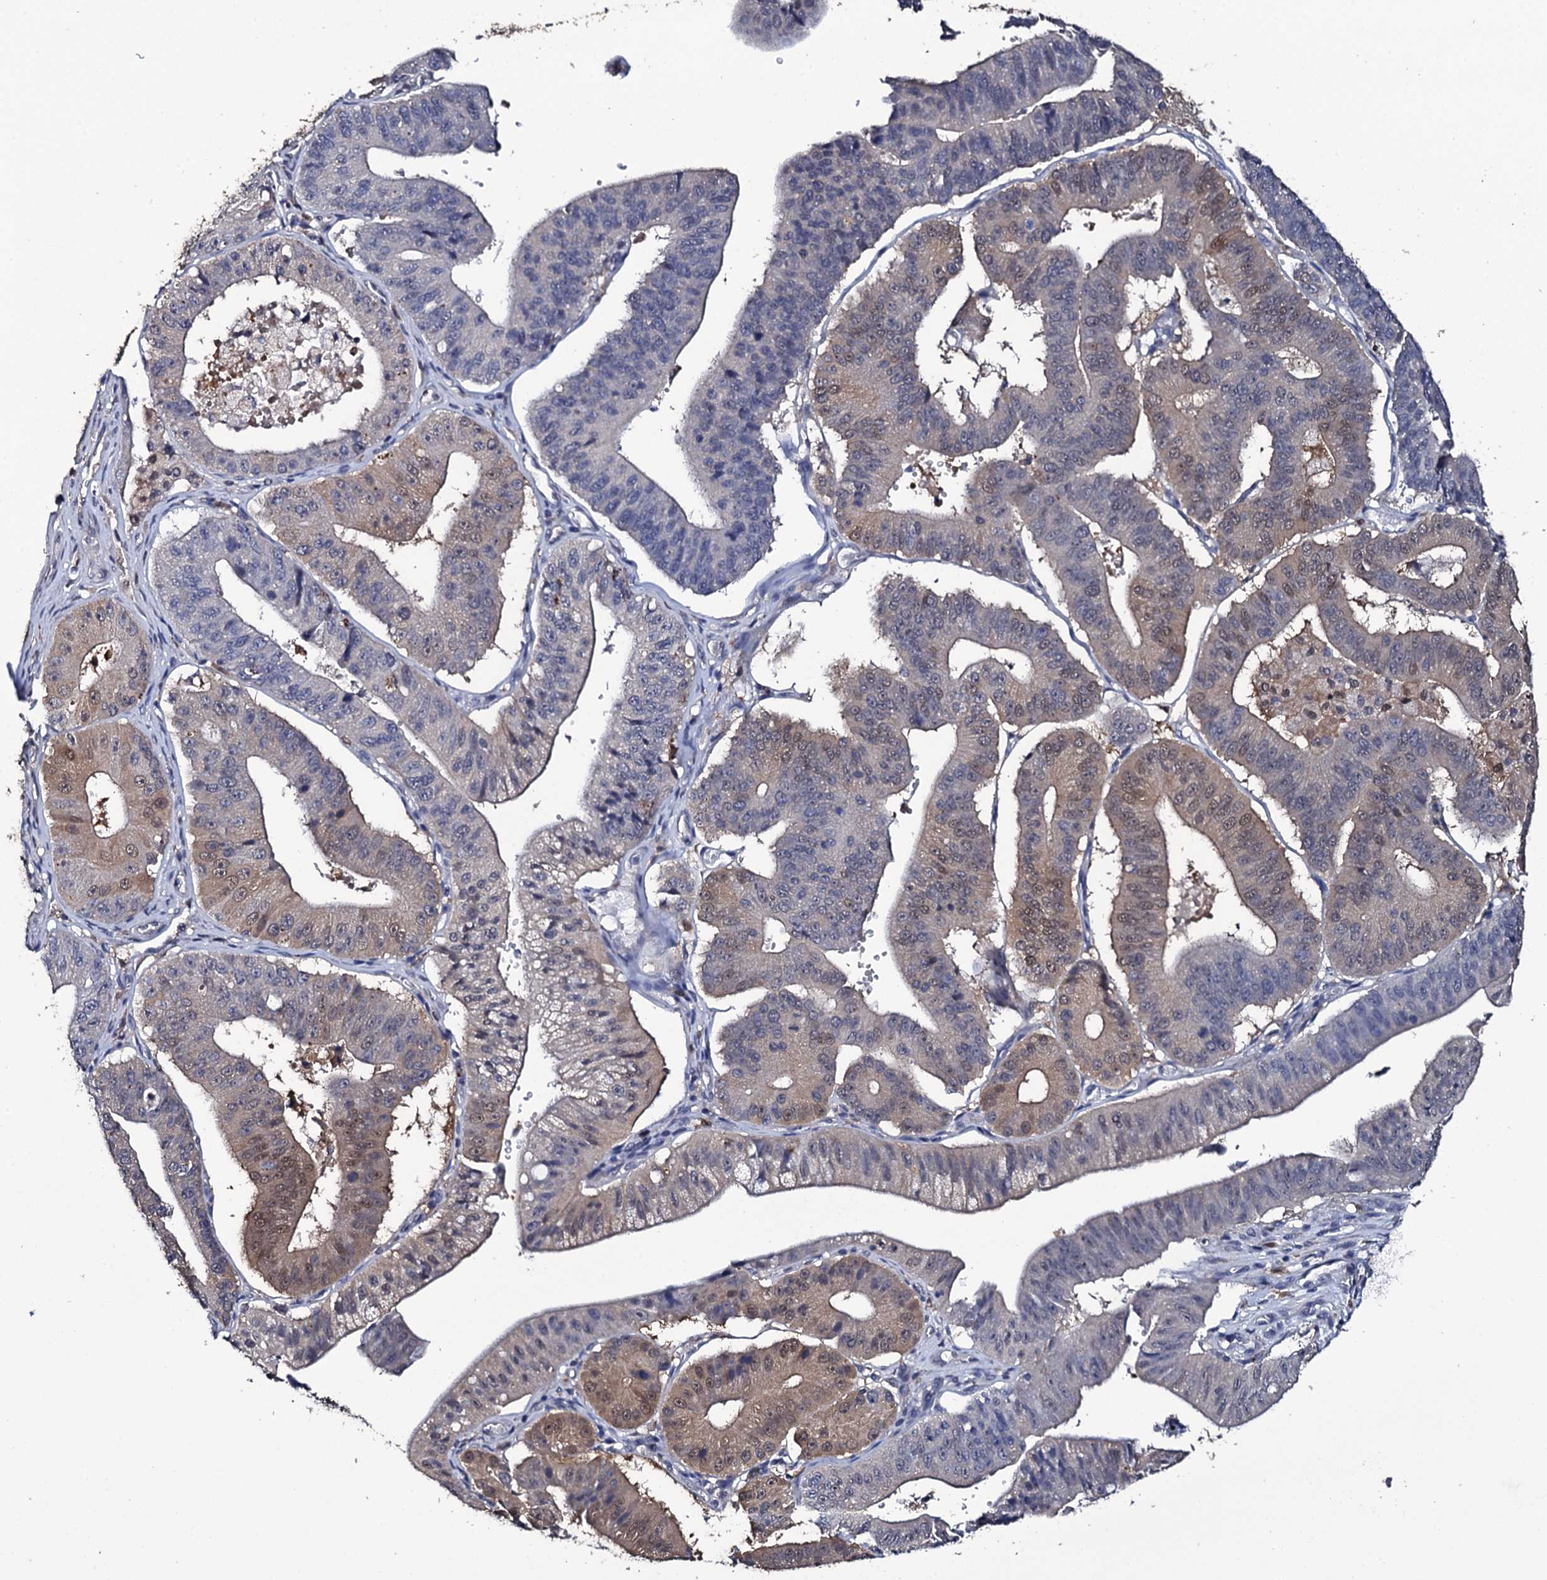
{"staining": {"intensity": "weak", "quantity": "25%-75%", "location": "cytoplasmic/membranous,nuclear"}, "tissue": "stomach cancer", "cell_type": "Tumor cells", "image_type": "cancer", "snomed": [{"axis": "morphology", "description": "Adenocarcinoma, NOS"}, {"axis": "topography", "description": "Stomach"}], "caption": "Weak cytoplasmic/membranous and nuclear protein staining is seen in approximately 25%-75% of tumor cells in stomach cancer (adenocarcinoma). Nuclei are stained in blue.", "gene": "CRYL1", "patient": {"sex": "male", "age": 59}}